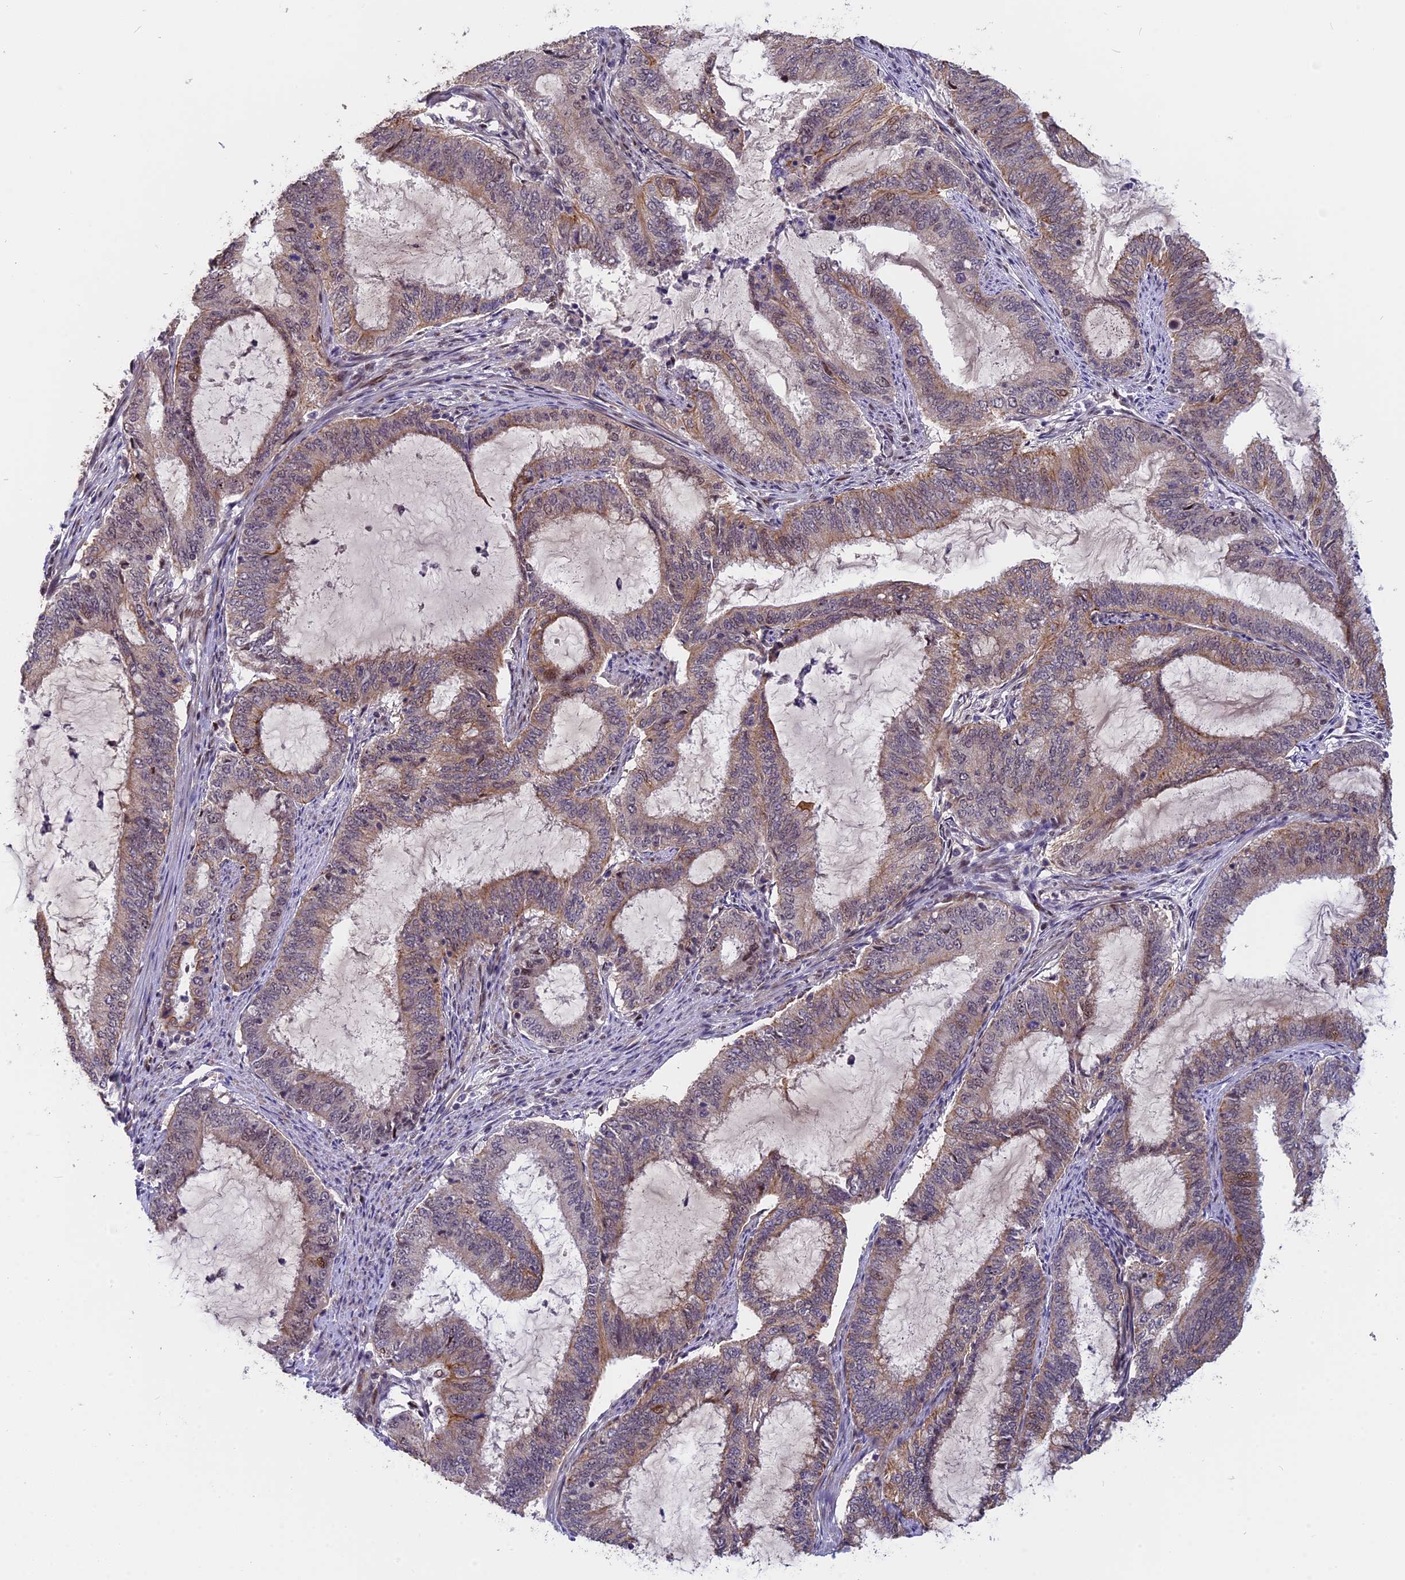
{"staining": {"intensity": "weak", "quantity": "25%-75%", "location": "cytoplasmic/membranous"}, "tissue": "endometrial cancer", "cell_type": "Tumor cells", "image_type": "cancer", "snomed": [{"axis": "morphology", "description": "Adenocarcinoma, NOS"}, {"axis": "topography", "description": "Endometrium"}], "caption": "Endometrial adenocarcinoma stained with DAB (3,3'-diaminobenzidine) immunohistochemistry (IHC) reveals low levels of weak cytoplasmic/membranous positivity in about 25%-75% of tumor cells.", "gene": "ANKRD34B", "patient": {"sex": "female", "age": 51}}